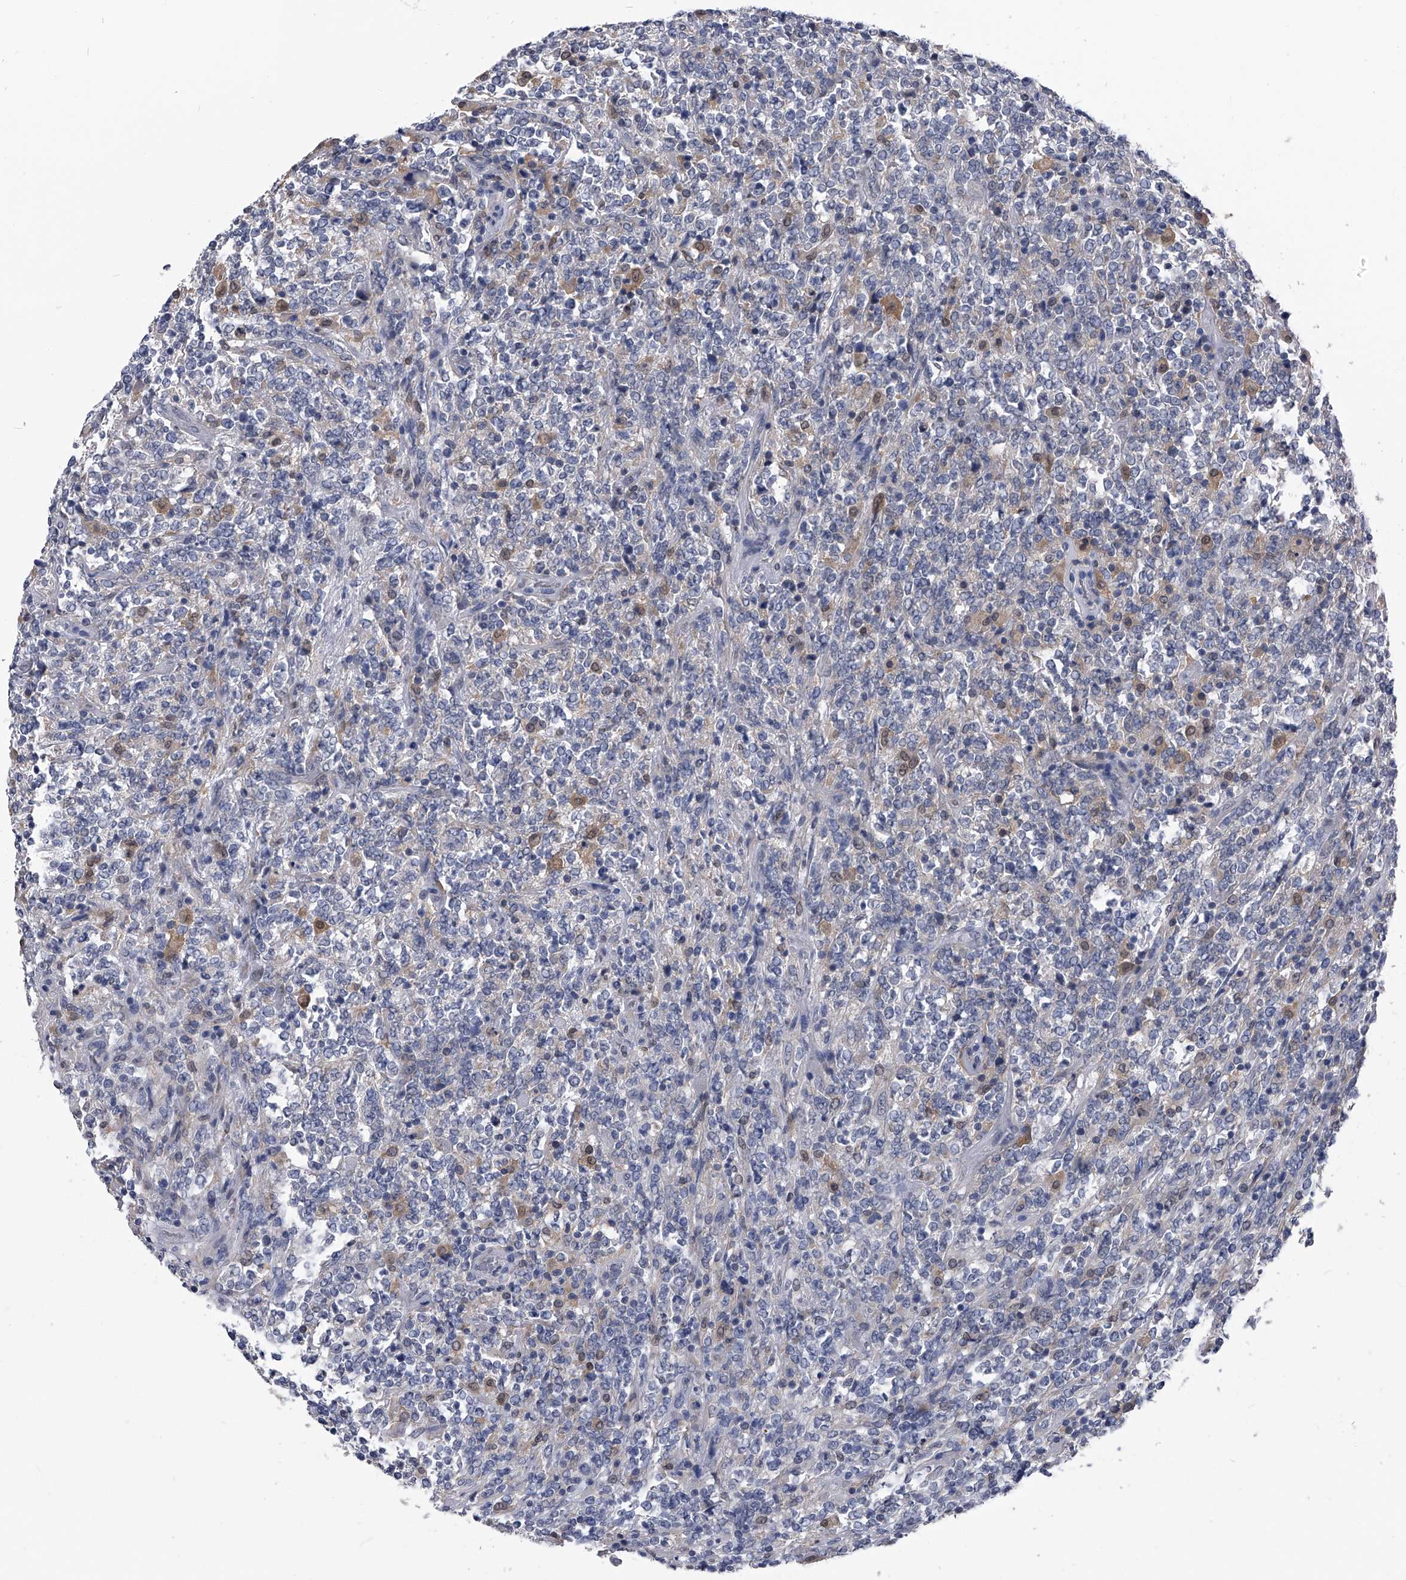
{"staining": {"intensity": "negative", "quantity": "none", "location": "none"}, "tissue": "lymphoma", "cell_type": "Tumor cells", "image_type": "cancer", "snomed": [{"axis": "morphology", "description": "Malignant lymphoma, non-Hodgkin's type, High grade"}, {"axis": "topography", "description": "Soft tissue"}], "caption": "This histopathology image is of malignant lymphoma, non-Hodgkin's type (high-grade) stained with immunohistochemistry (IHC) to label a protein in brown with the nuclei are counter-stained blue. There is no positivity in tumor cells.", "gene": "PDXK", "patient": {"sex": "male", "age": 18}}